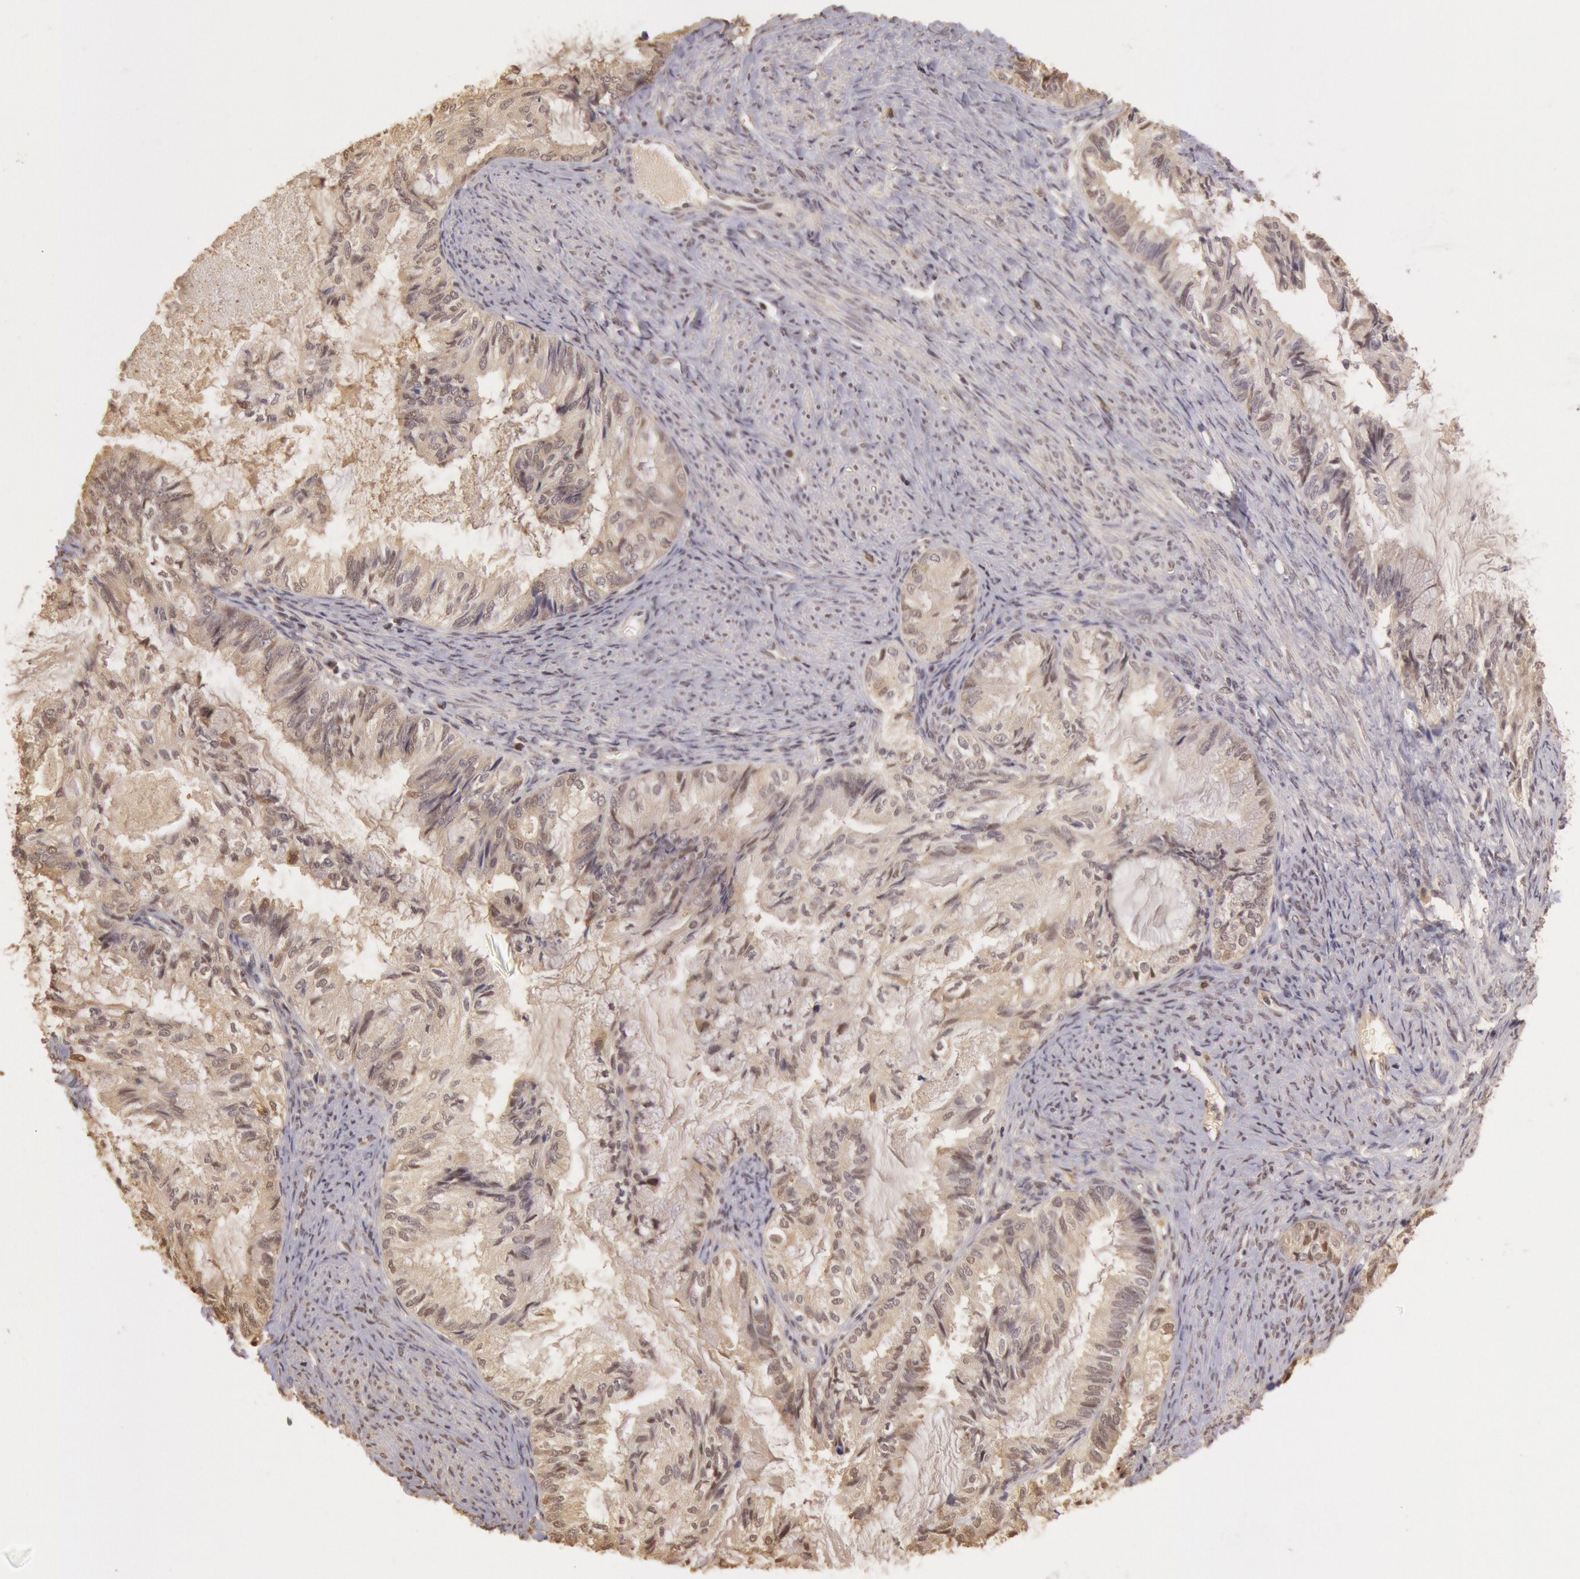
{"staining": {"intensity": "weak", "quantity": "25%-75%", "location": "cytoplasmic/membranous,nuclear"}, "tissue": "endometrial cancer", "cell_type": "Tumor cells", "image_type": "cancer", "snomed": [{"axis": "morphology", "description": "Adenocarcinoma, NOS"}, {"axis": "topography", "description": "Endometrium"}], "caption": "Protein staining of endometrial cancer tissue shows weak cytoplasmic/membranous and nuclear expression in about 25%-75% of tumor cells. The protein of interest is shown in brown color, while the nuclei are stained blue.", "gene": "SOD1", "patient": {"sex": "female", "age": 86}}